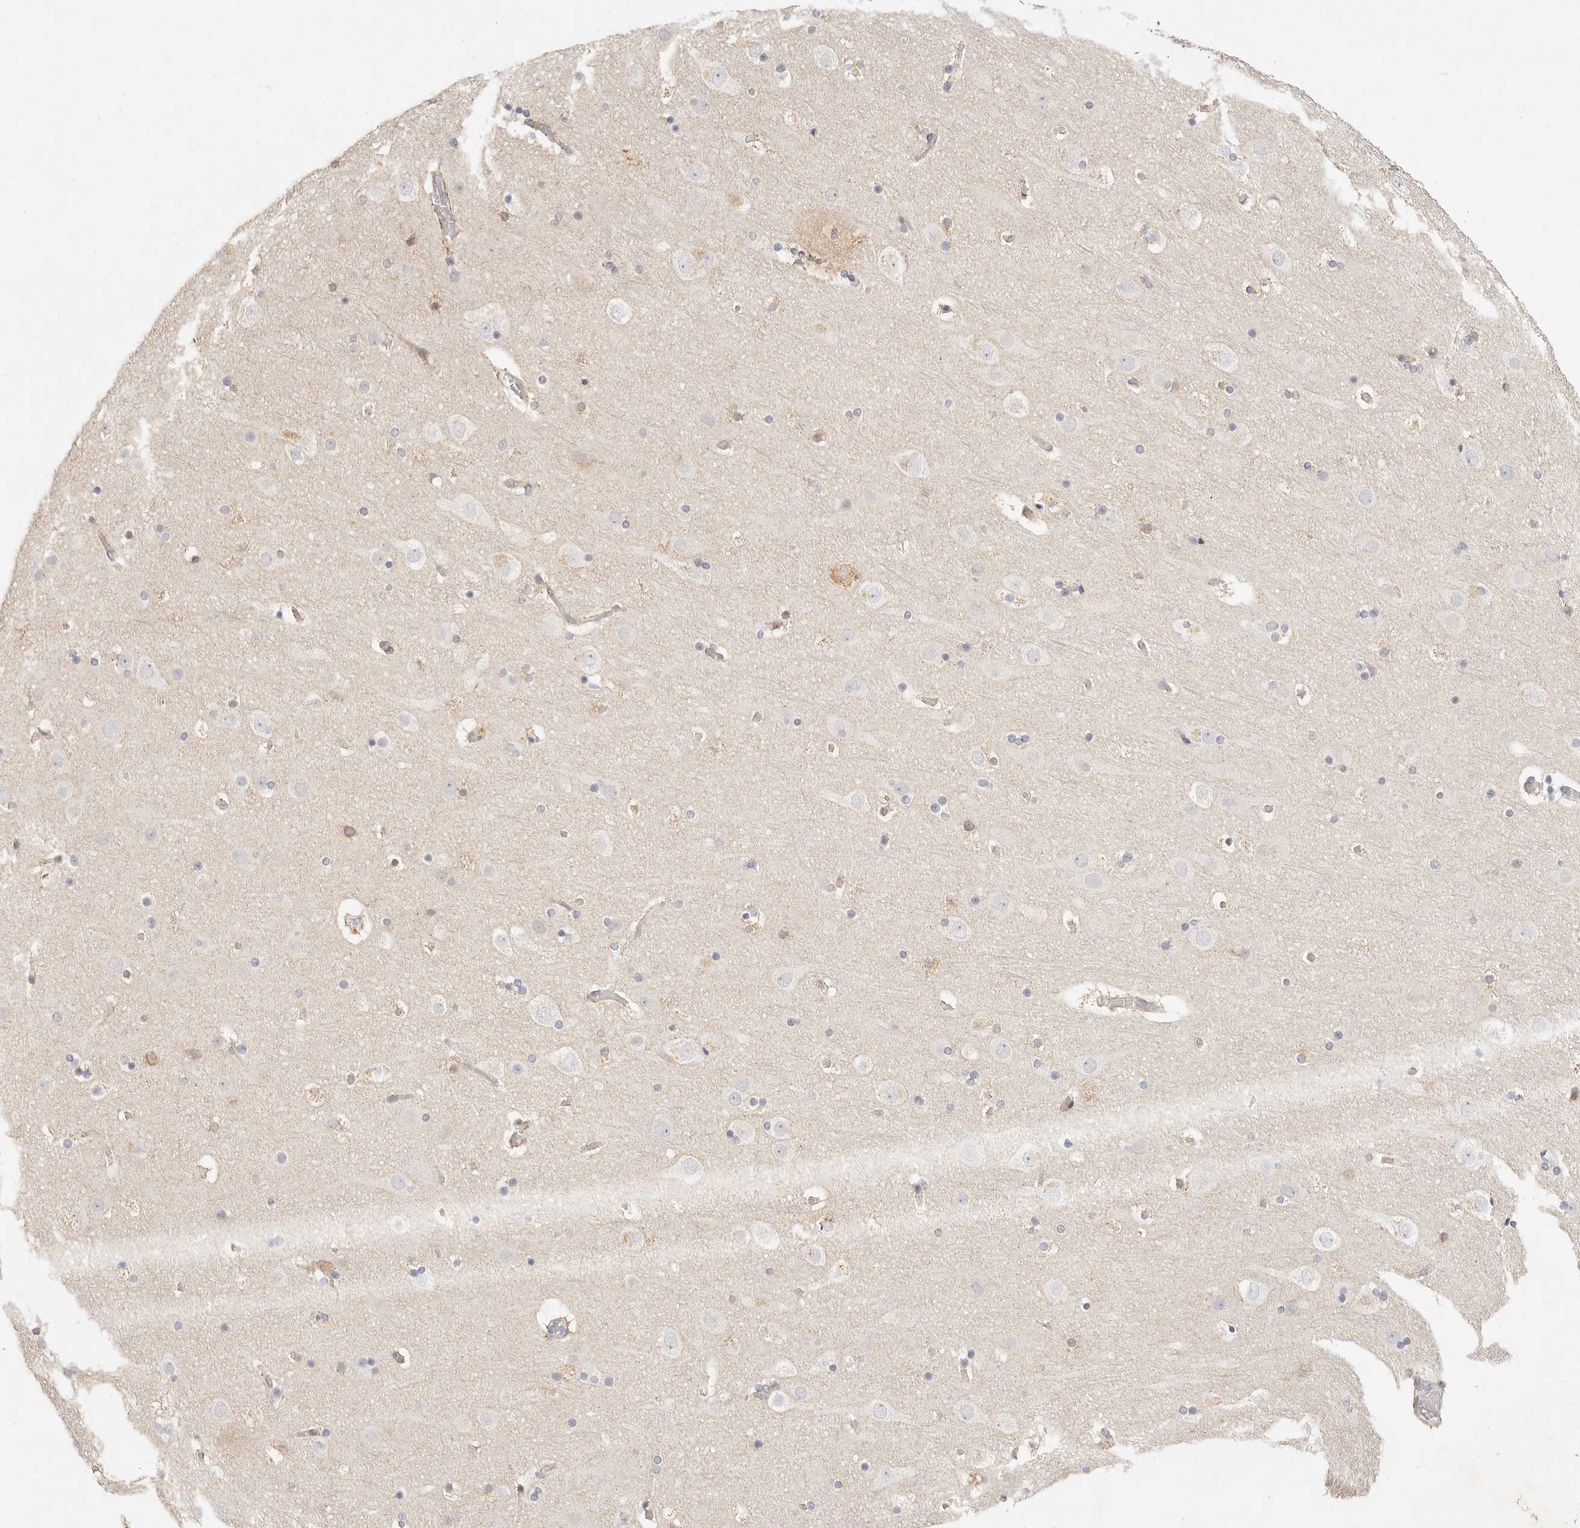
{"staining": {"intensity": "weak", "quantity": "25%-75%", "location": "cytoplasmic/membranous"}, "tissue": "cerebral cortex", "cell_type": "Endothelial cells", "image_type": "normal", "snomed": [{"axis": "morphology", "description": "Normal tissue, NOS"}, {"axis": "topography", "description": "Cerebral cortex"}], "caption": "Immunohistochemistry staining of unremarkable cerebral cortex, which reveals low levels of weak cytoplasmic/membranous expression in approximately 25%-75% of endothelial cells indicating weak cytoplasmic/membranous protein staining. The staining was performed using DAB (3,3'-diaminobenzidine) (brown) for protein detection and nuclei were counterstained in hematoxylin (blue).", "gene": "GPR156", "patient": {"sex": "male", "age": 57}}